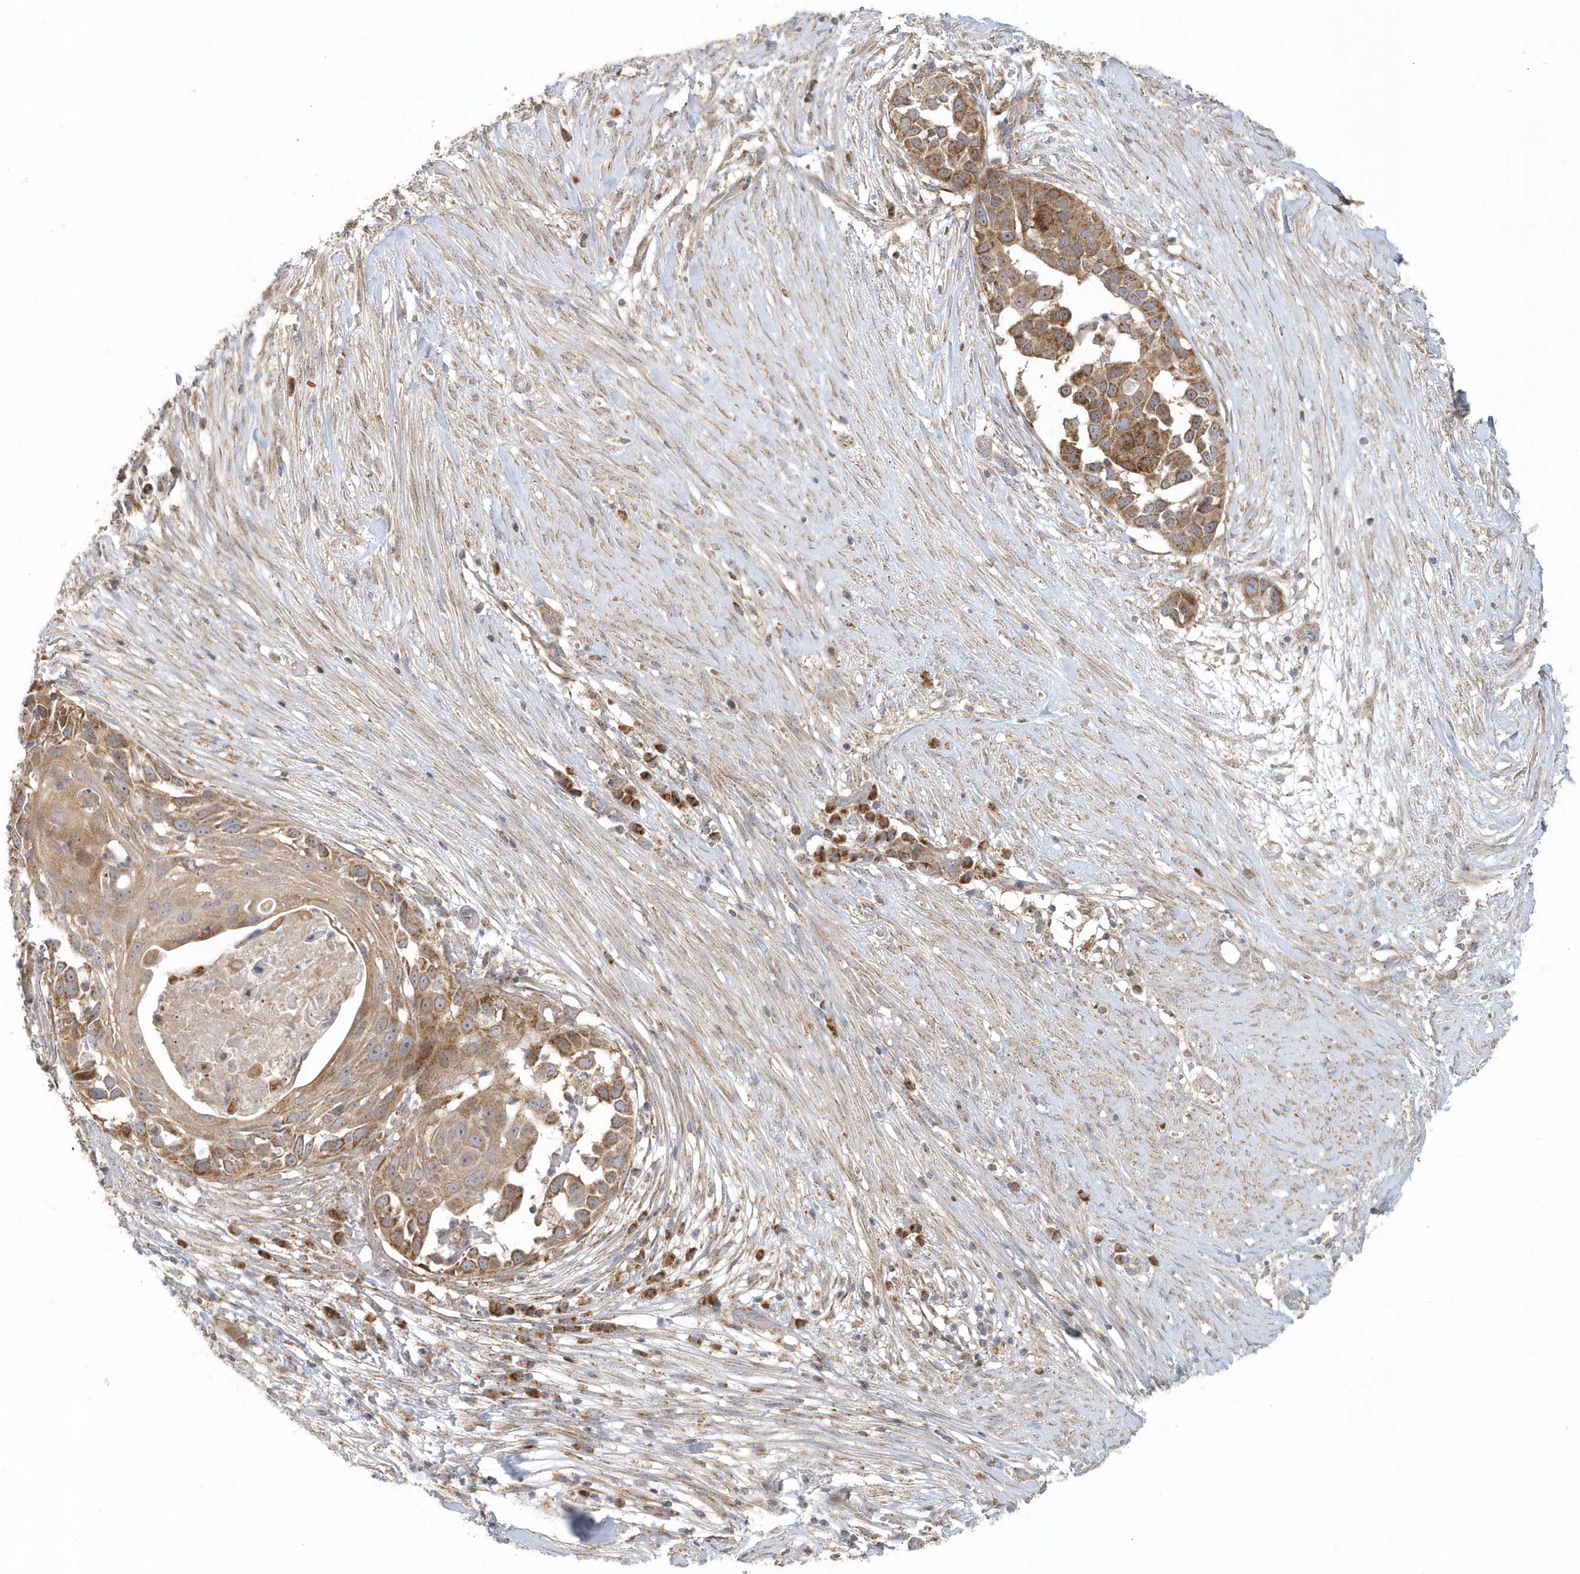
{"staining": {"intensity": "moderate", "quantity": ">75%", "location": "cytoplasmic/membranous"}, "tissue": "skin cancer", "cell_type": "Tumor cells", "image_type": "cancer", "snomed": [{"axis": "morphology", "description": "Squamous cell carcinoma, NOS"}, {"axis": "topography", "description": "Skin"}], "caption": "Moderate cytoplasmic/membranous staining for a protein is seen in about >75% of tumor cells of skin cancer using immunohistochemistry.", "gene": "MMUT", "patient": {"sex": "female", "age": 44}}